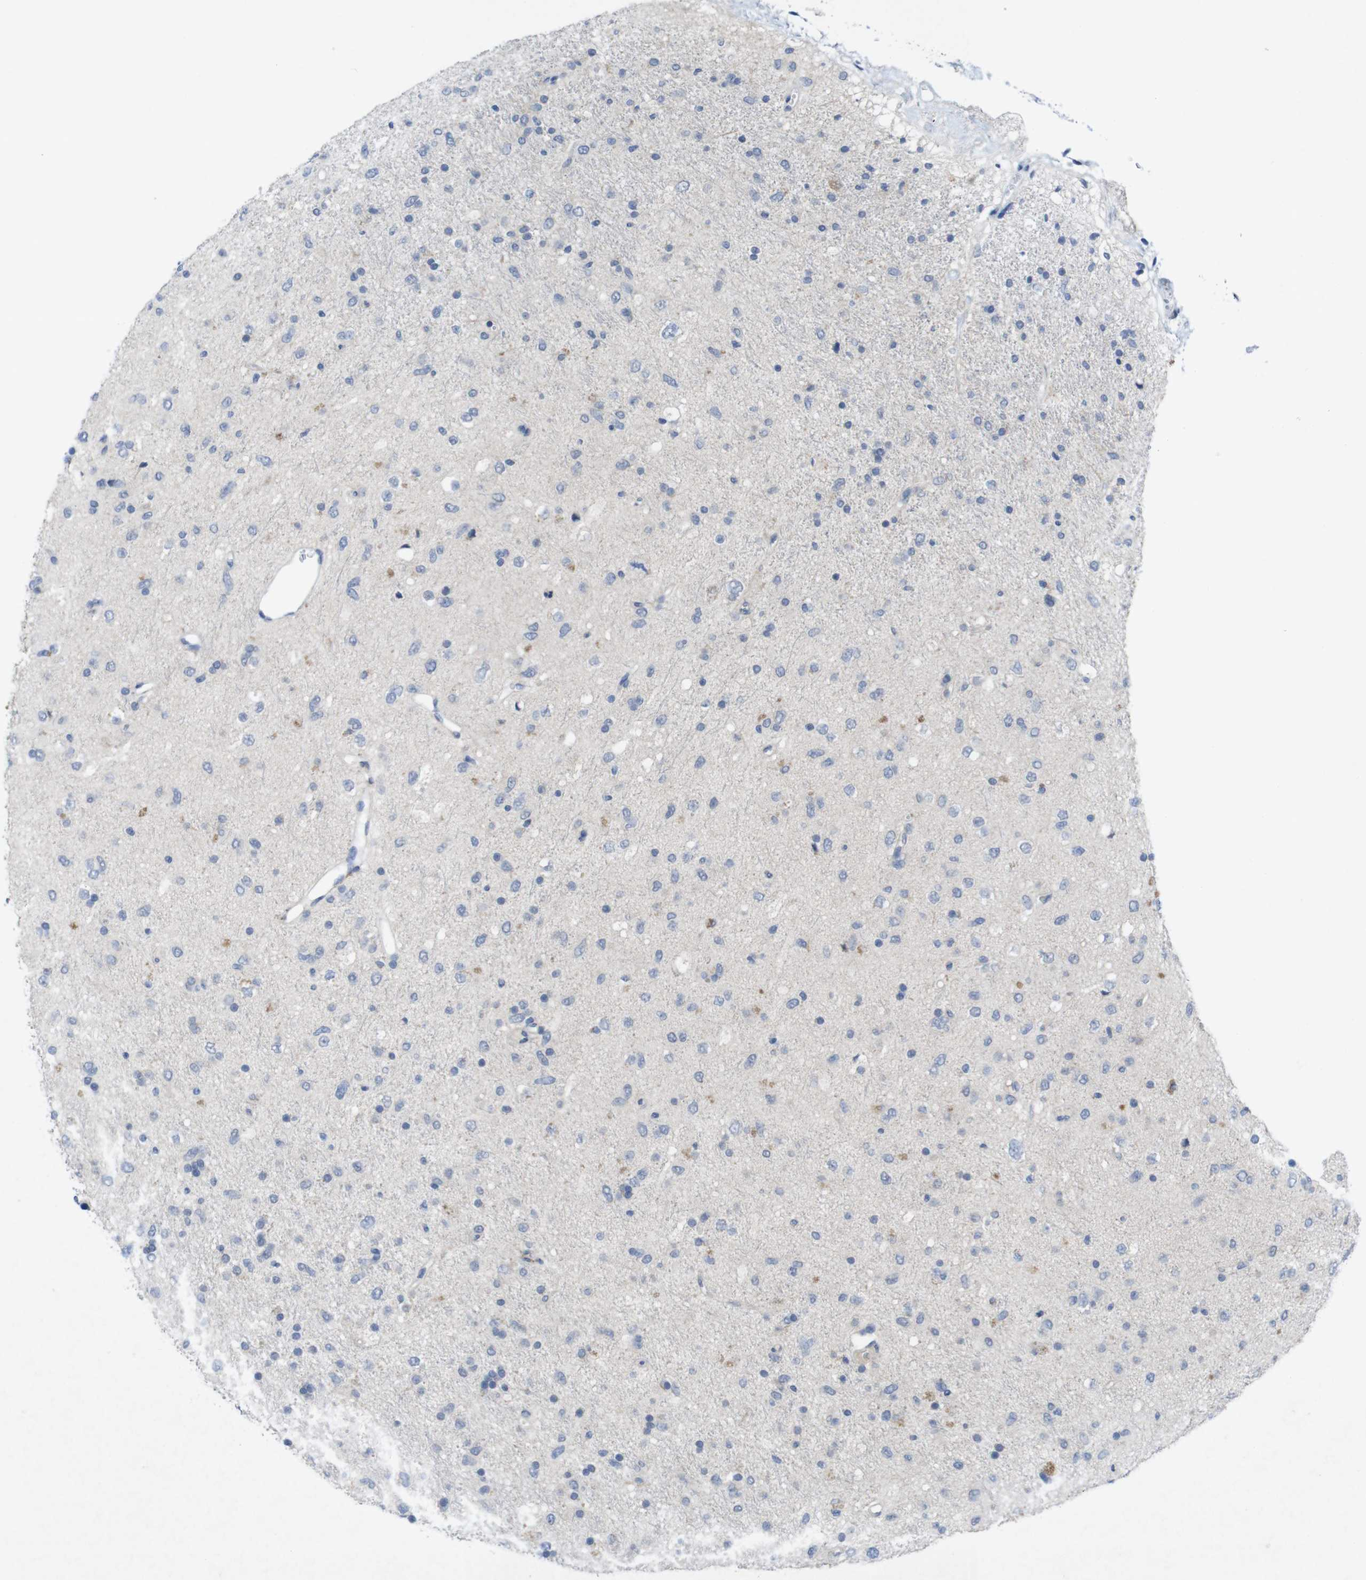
{"staining": {"intensity": "weak", "quantity": "<25%", "location": "cytoplasmic/membranous"}, "tissue": "glioma", "cell_type": "Tumor cells", "image_type": "cancer", "snomed": [{"axis": "morphology", "description": "Glioma, malignant, Low grade"}, {"axis": "topography", "description": "Brain"}], "caption": "Malignant glioma (low-grade) stained for a protein using IHC reveals no staining tumor cells.", "gene": "SLAMF7", "patient": {"sex": "male", "age": 77}}